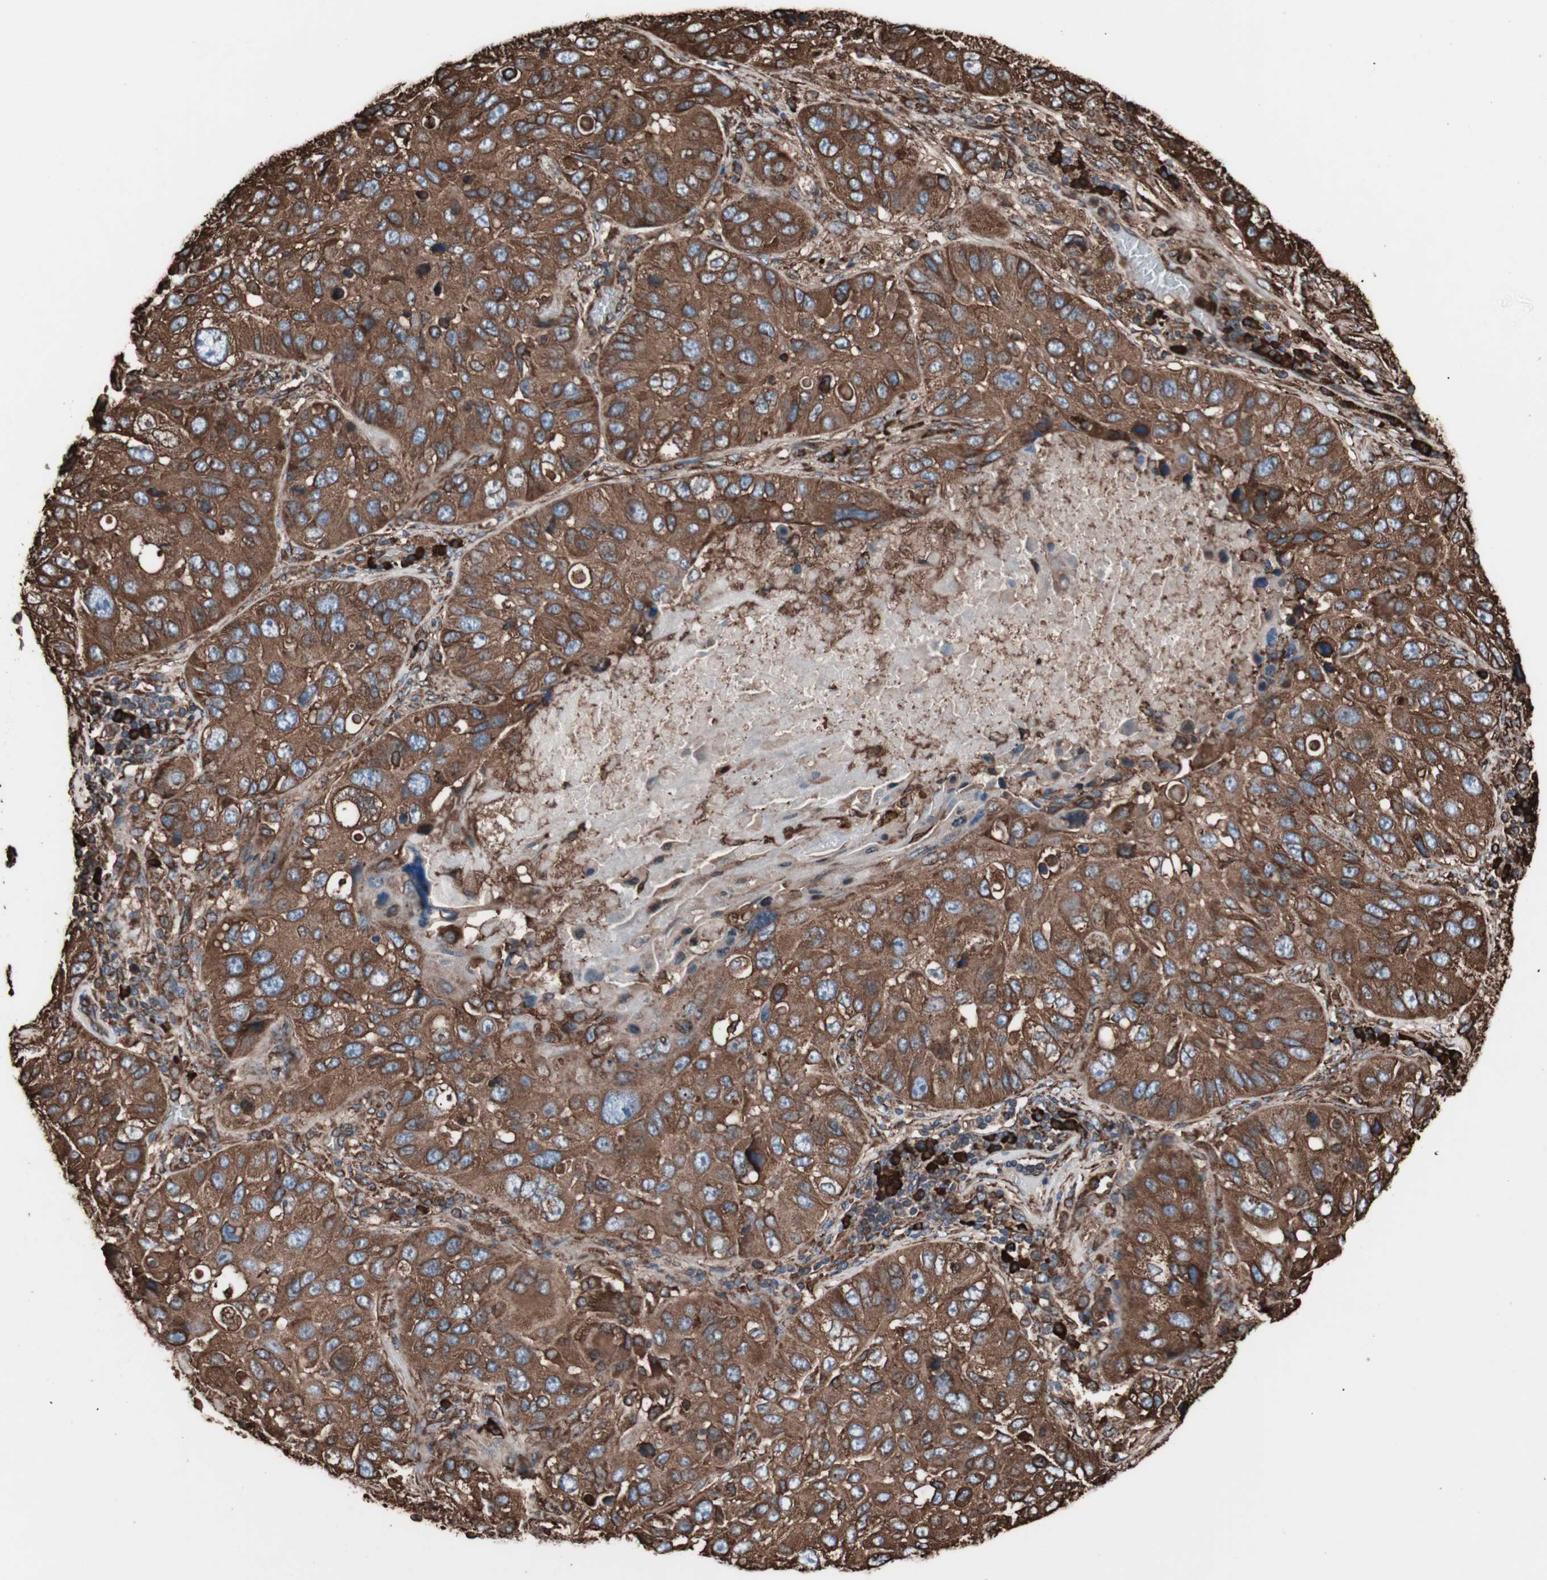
{"staining": {"intensity": "strong", "quantity": ">75%", "location": "cytoplasmic/membranous"}, "tissue": "lung cancer", "cell_type": "Tumor cells", "image_type": "cancer", "snomed": [{"axis": "morphology", "description": "Squamous cell carcinoma, NOS"}, {"axis": "topography", "description": "Lung"}], "caption": "A photomicrograph showing strong cytoplasmic/membranous positivity in about >75% of tumor cells in lung cancer (squamous cell carcinoma), as visualized by brown immunohistochemical staining.", "gene": "HSP90B1", "patient": {"sex": "male", "age": 57}}